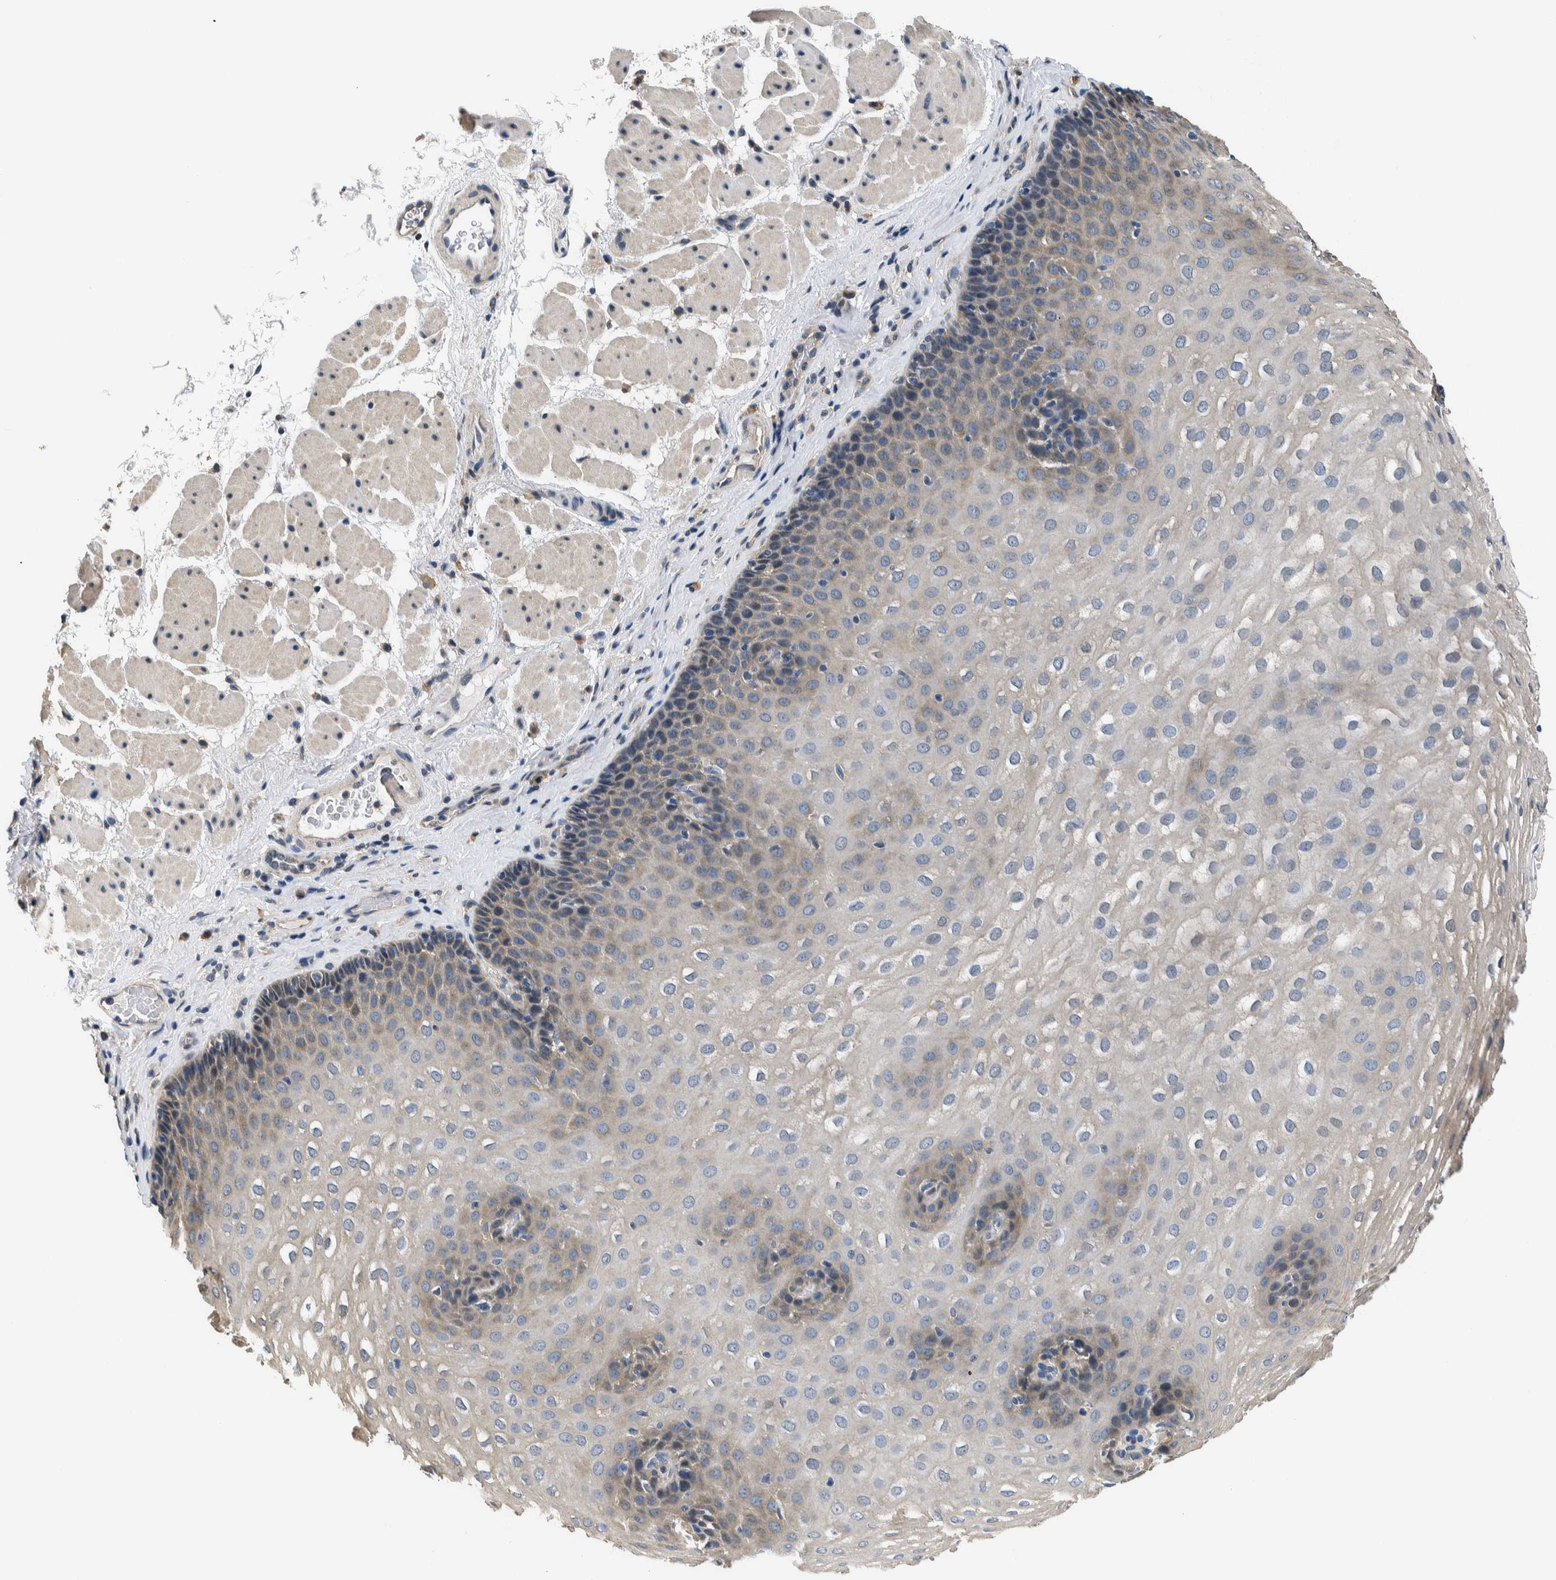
{"staining": {"intensity": "weak", "quantity": "<25%", "location": "cytoplasmic/membranous"}, "tissue": "esophagus", "cell_type": "Squamous epithelial cells", "image_type": "normal", "snomed": [{"axis": "morphology", "description": "Normal tissue, NOS"}, {"axis": "topography", "description": "Esophagus"}], "caption": "Human esophagus stained for a protein using IHC reveals no staining in squamous epithelial cells.", "gene": "NIBAN2", "patient": {"sex": "female", "age": 66}}